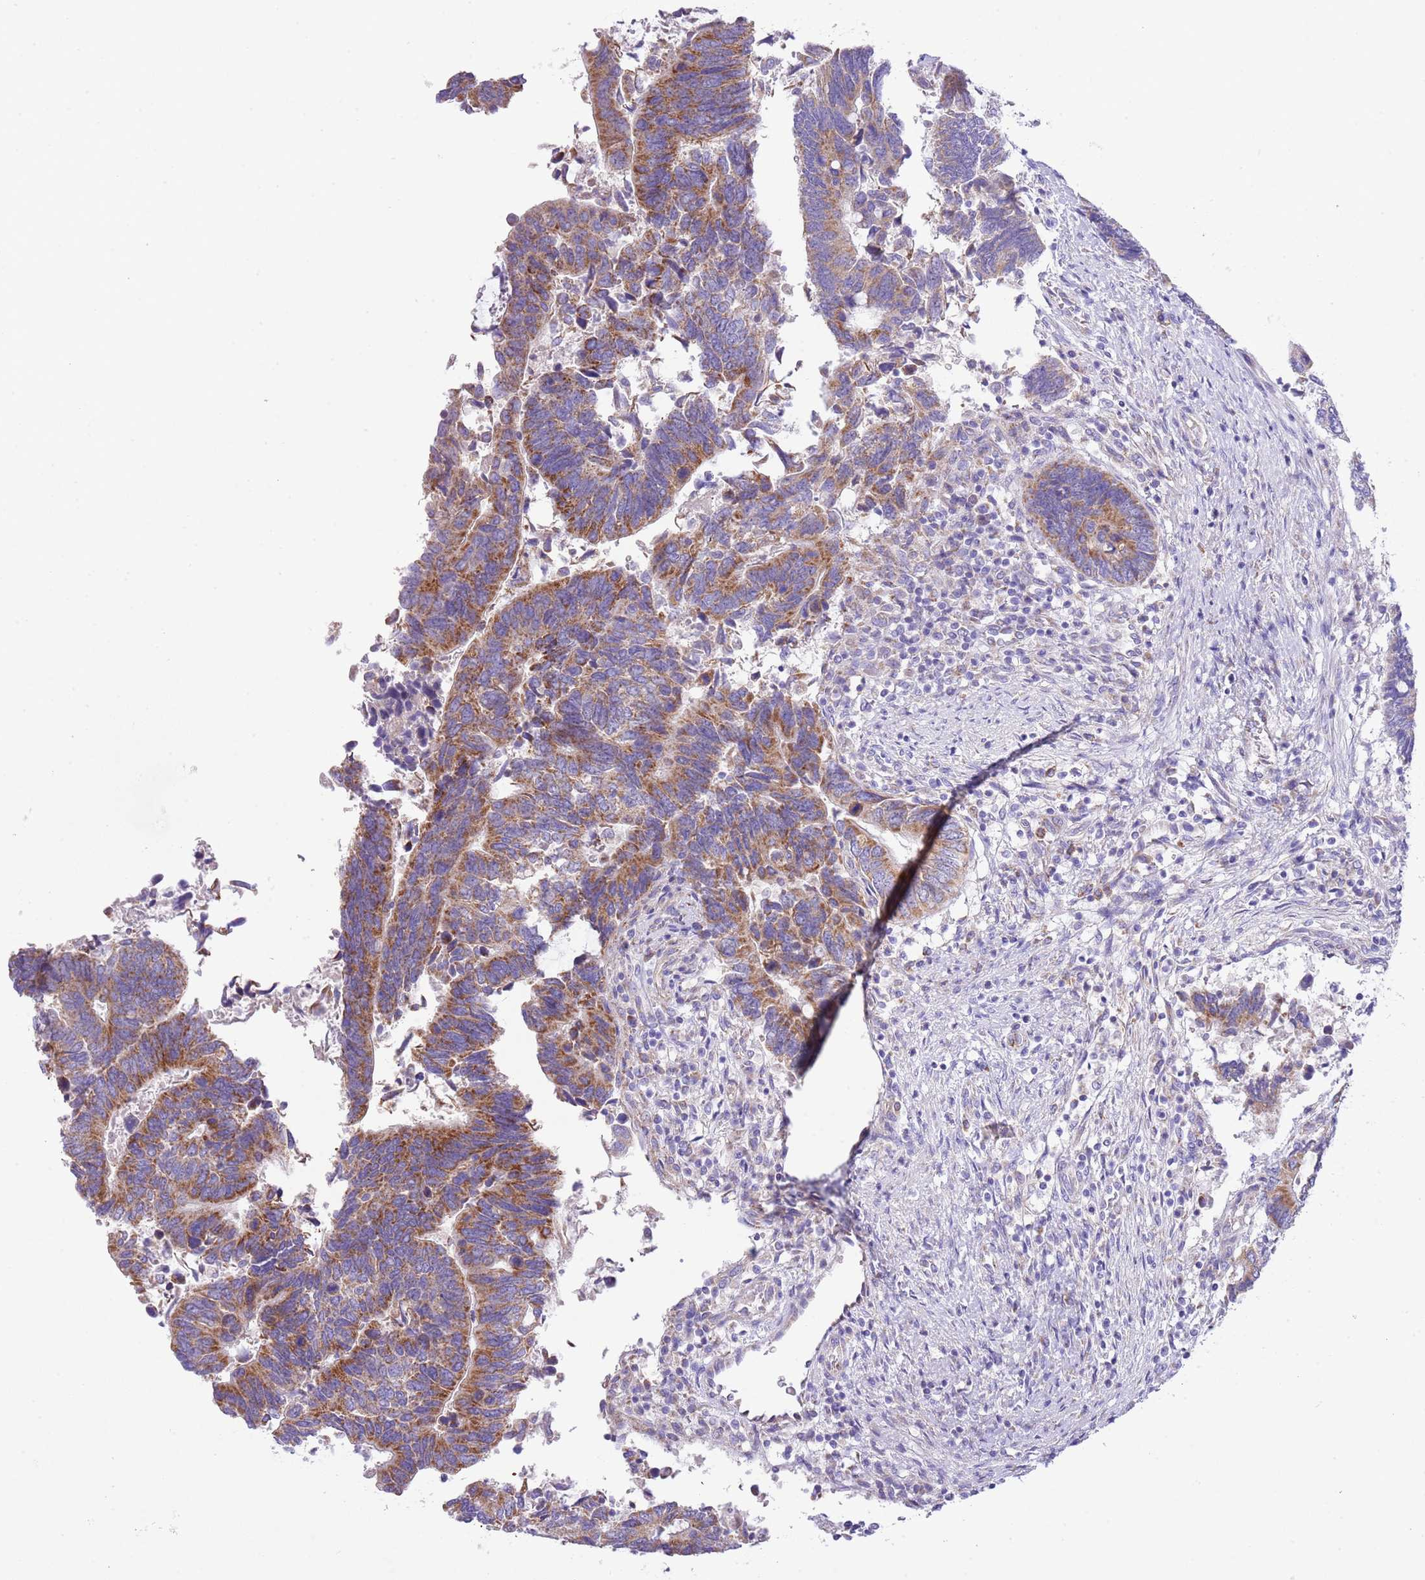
{"staining": {"intensity": "moderate", "quantity": ">75%", "location": "cytoplasmic/membranous"}, "tissue": "colorectal cancer", "cell_type": "Tumor cells", "image_type": "cancer", "snomed": [{"axis": "morphology", "description": "Adenocarcinoma, NOS"}, {"axis": "topography", "description": "Colon"}], "caption": "Tumor cells exhibit medium levels of moderate cytoplasmic/membranous positivity in approximately >75% of cells in human colorectal adenocarcinoma.", "gene": "OAZ2", "patient": {"sex": "male", "age": 87}}